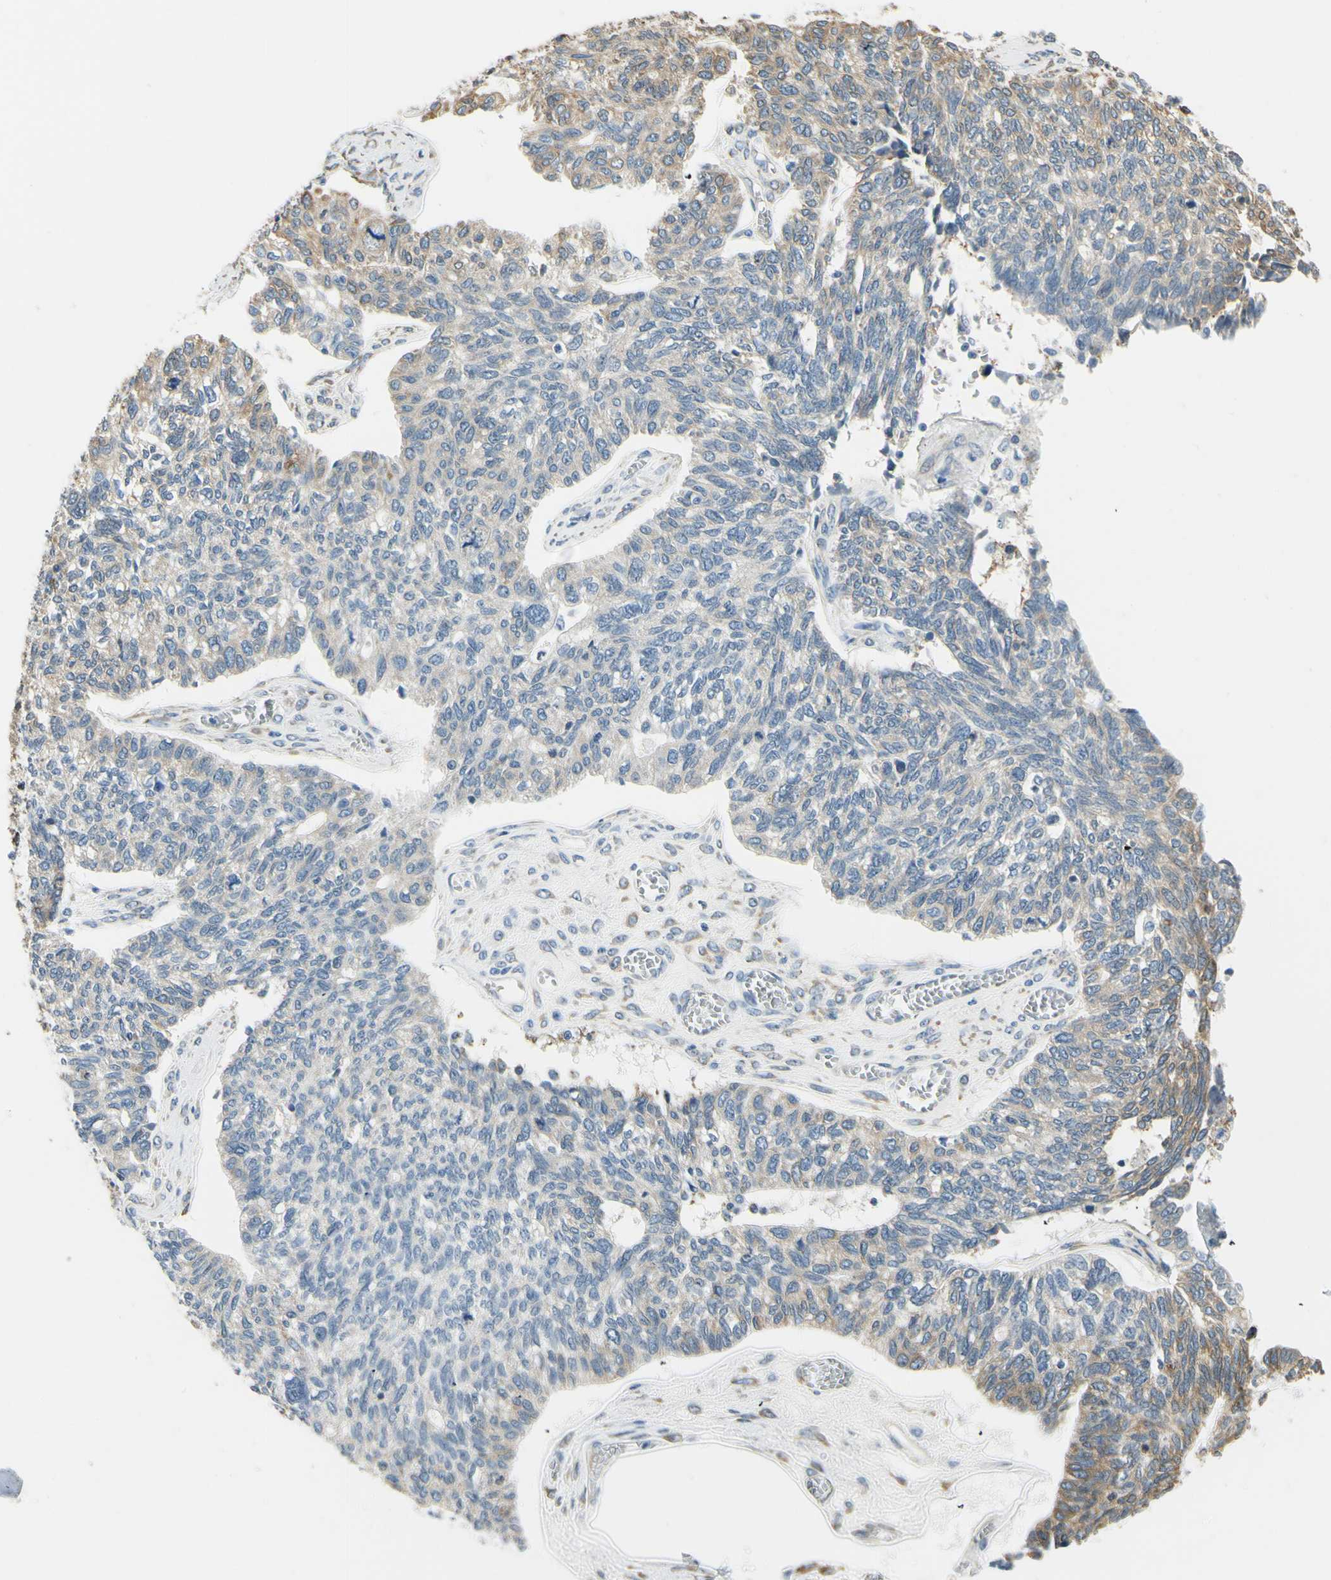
{"staining": {"intensity": "weak", "quantity": "<25%", "location": "cytoplasmic/membranous"}, "tissue": "ovarian cancer", "cell_type": "Tumor cells", "image_type": "cancer", "snomed": [{"axis": "morphology", "description": "Cystadenocarcinoma, serous, NOS"}, {"axis": "topography", "description": "Ovary"}], "caption": "Immunohistochemistry of ovarian serous cystadenocarcinoma displays no staining in tumor cells.", "gene": "IGDCC4", "patient": {"sex": "female", "age": 79}}